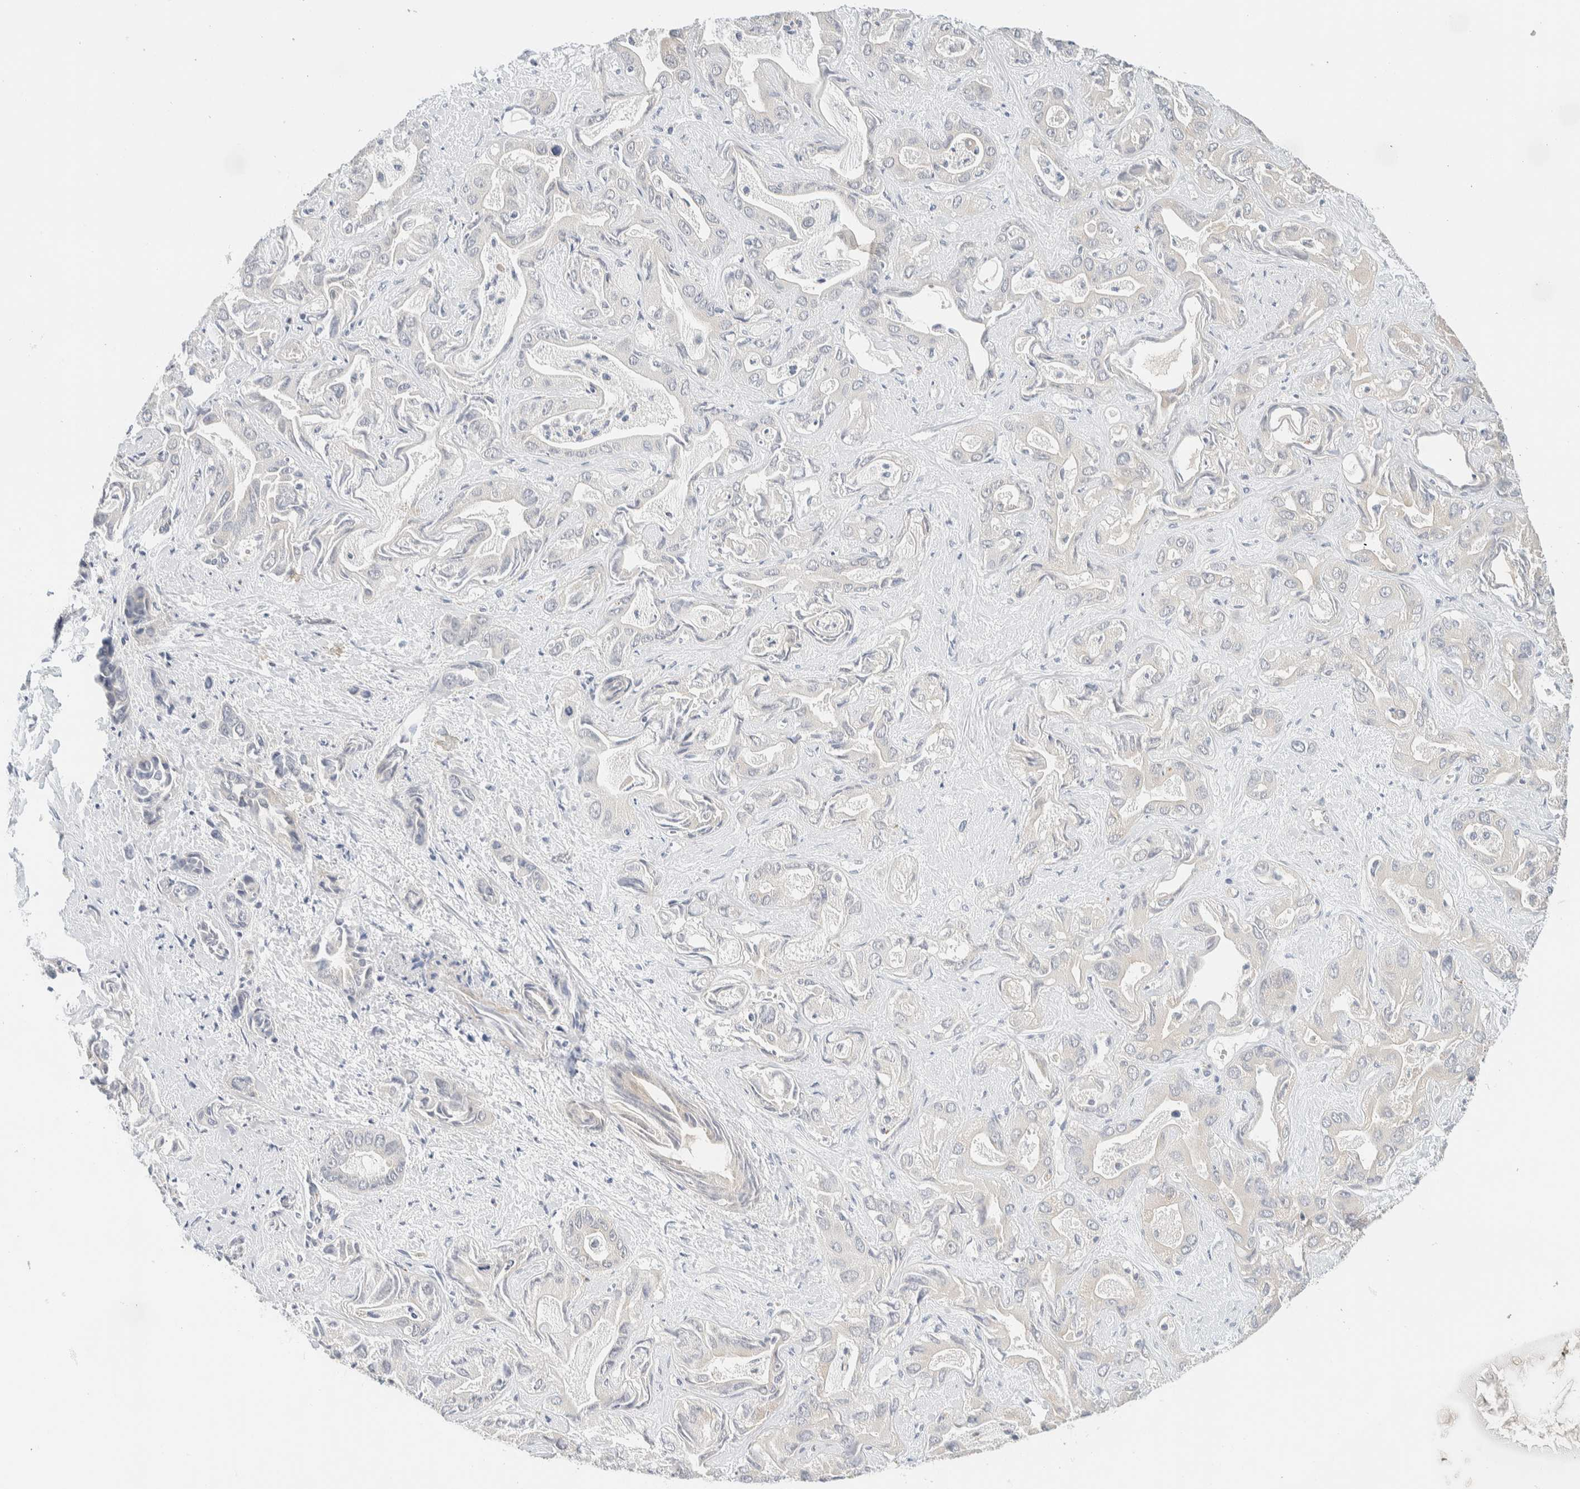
{"staining": {"intensity": "weak", "quantity": "<25%", "location": "cytoplasmic/membranous"}, "tissue": "liver cancer", "cell_type": "Tumor cells", "image_type": "cancer", "snomed": [{"axis": "morphology", "description": "Cholangiocarcinoma"}, {"axis": "topography", "description": "Liver"}], "caption": "Immunohistochemistry histopathology image of neoplastic tissue: liver cholangiocarcinoma stained with DAB (3,3'-diaminobenzidine) reveals no significant protein expression in tumor cells. Brightfield microscopy of IHC stained with DAB (3,3'-diaminobenzidine) (brown) and hematoxylin (blue), captured at high magnification.", "gene": "MRPL41", "patient": {"sex": "female", "age": 52}}